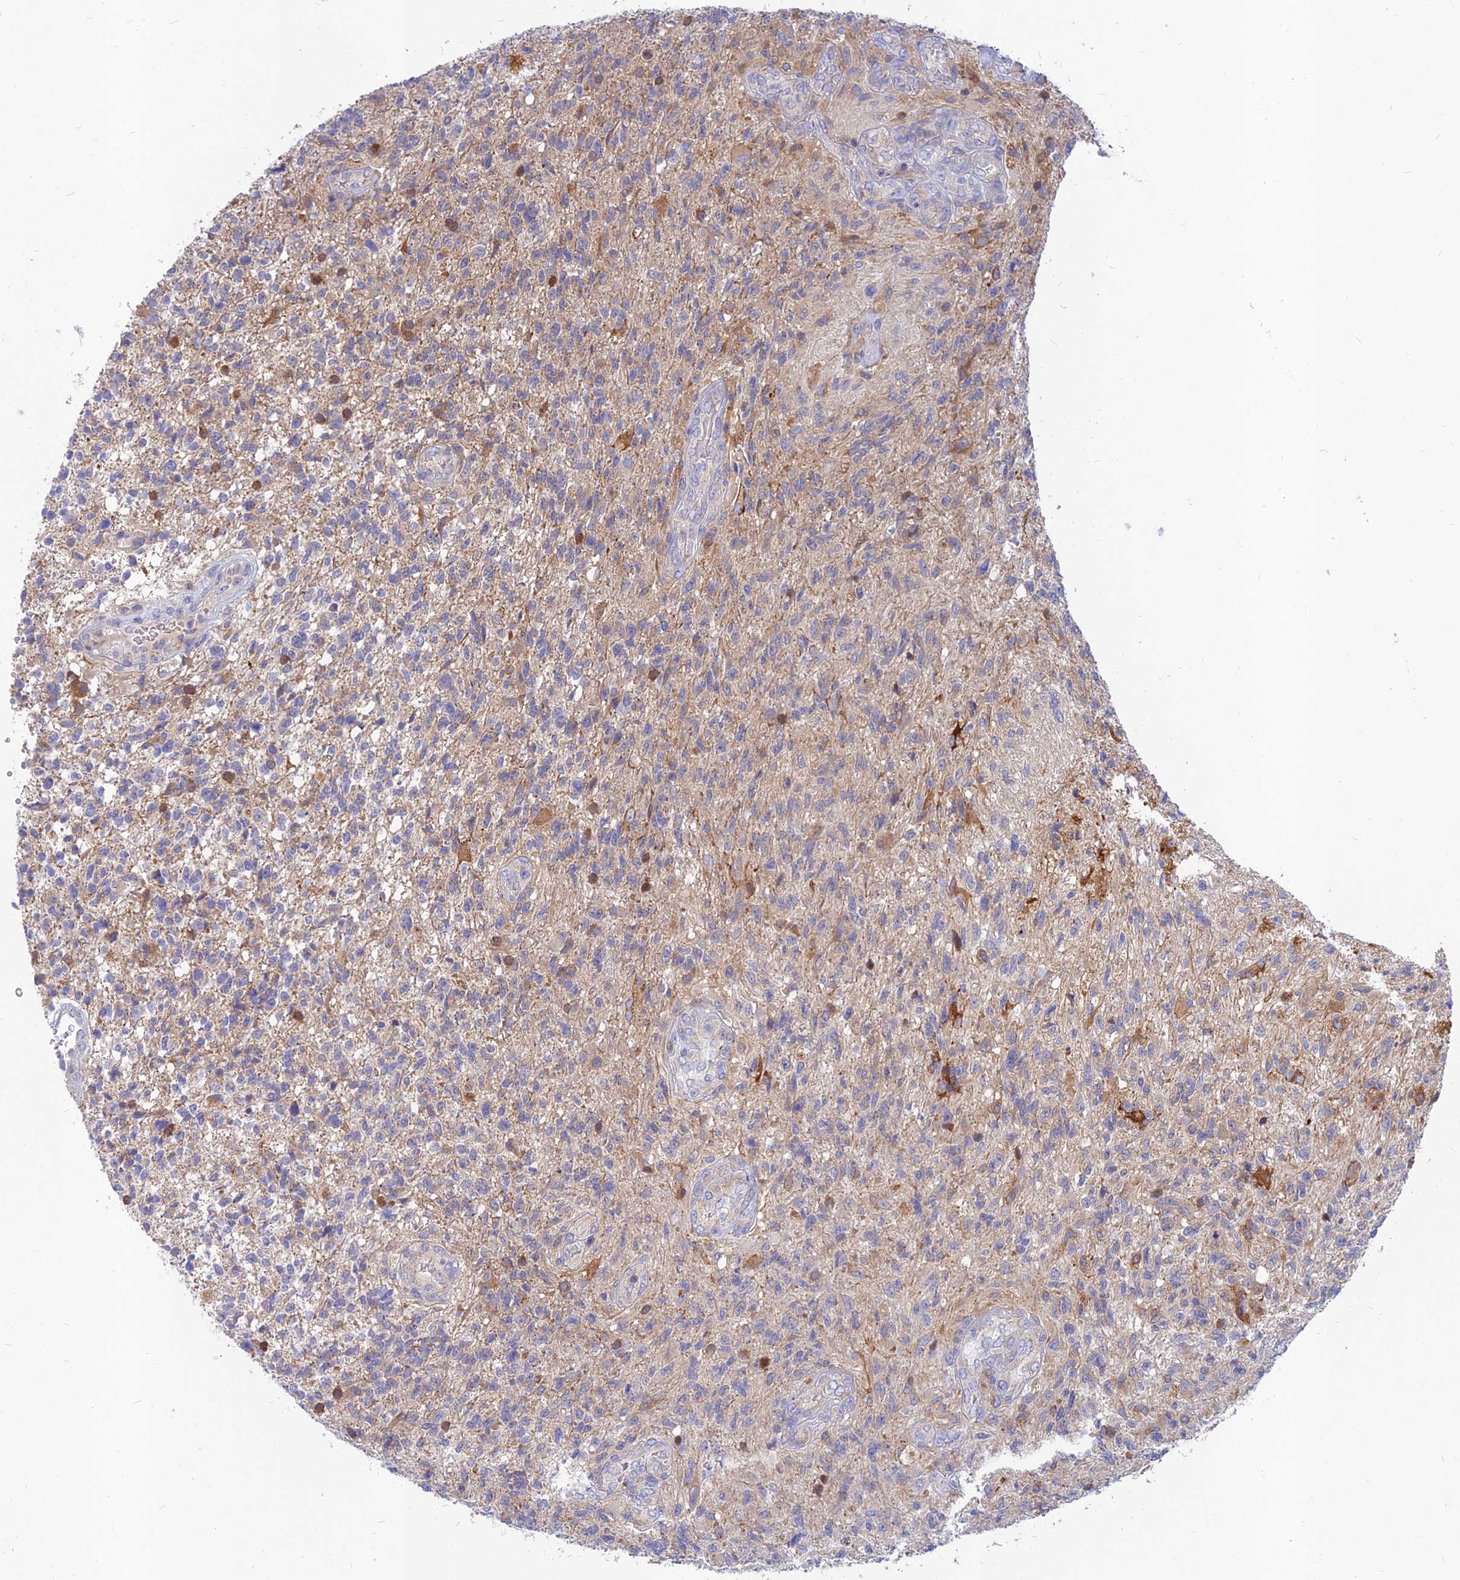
{"staining": {"intensity": "moderate", "quantity": "<25%", "location": "cytoplasmic/membranous"}, "tissue": "glioma", "cell_type": "Tumor cells", "image_type": "cancer", "snomed": [{"axis": "morphology", "description": "Glioma, malignant, High grade"}, {"axis": "topography", "description": "Brain"}], "caption": "Tumor cells reveal low levels of moderate cytoplasmic/membranous positivity in approximately <25% of cells in glioma. (IHC, brightfield microscopy, high magnification).", "gene": "CACNA1B", "patient": {"sex": "male", "age": 56}}